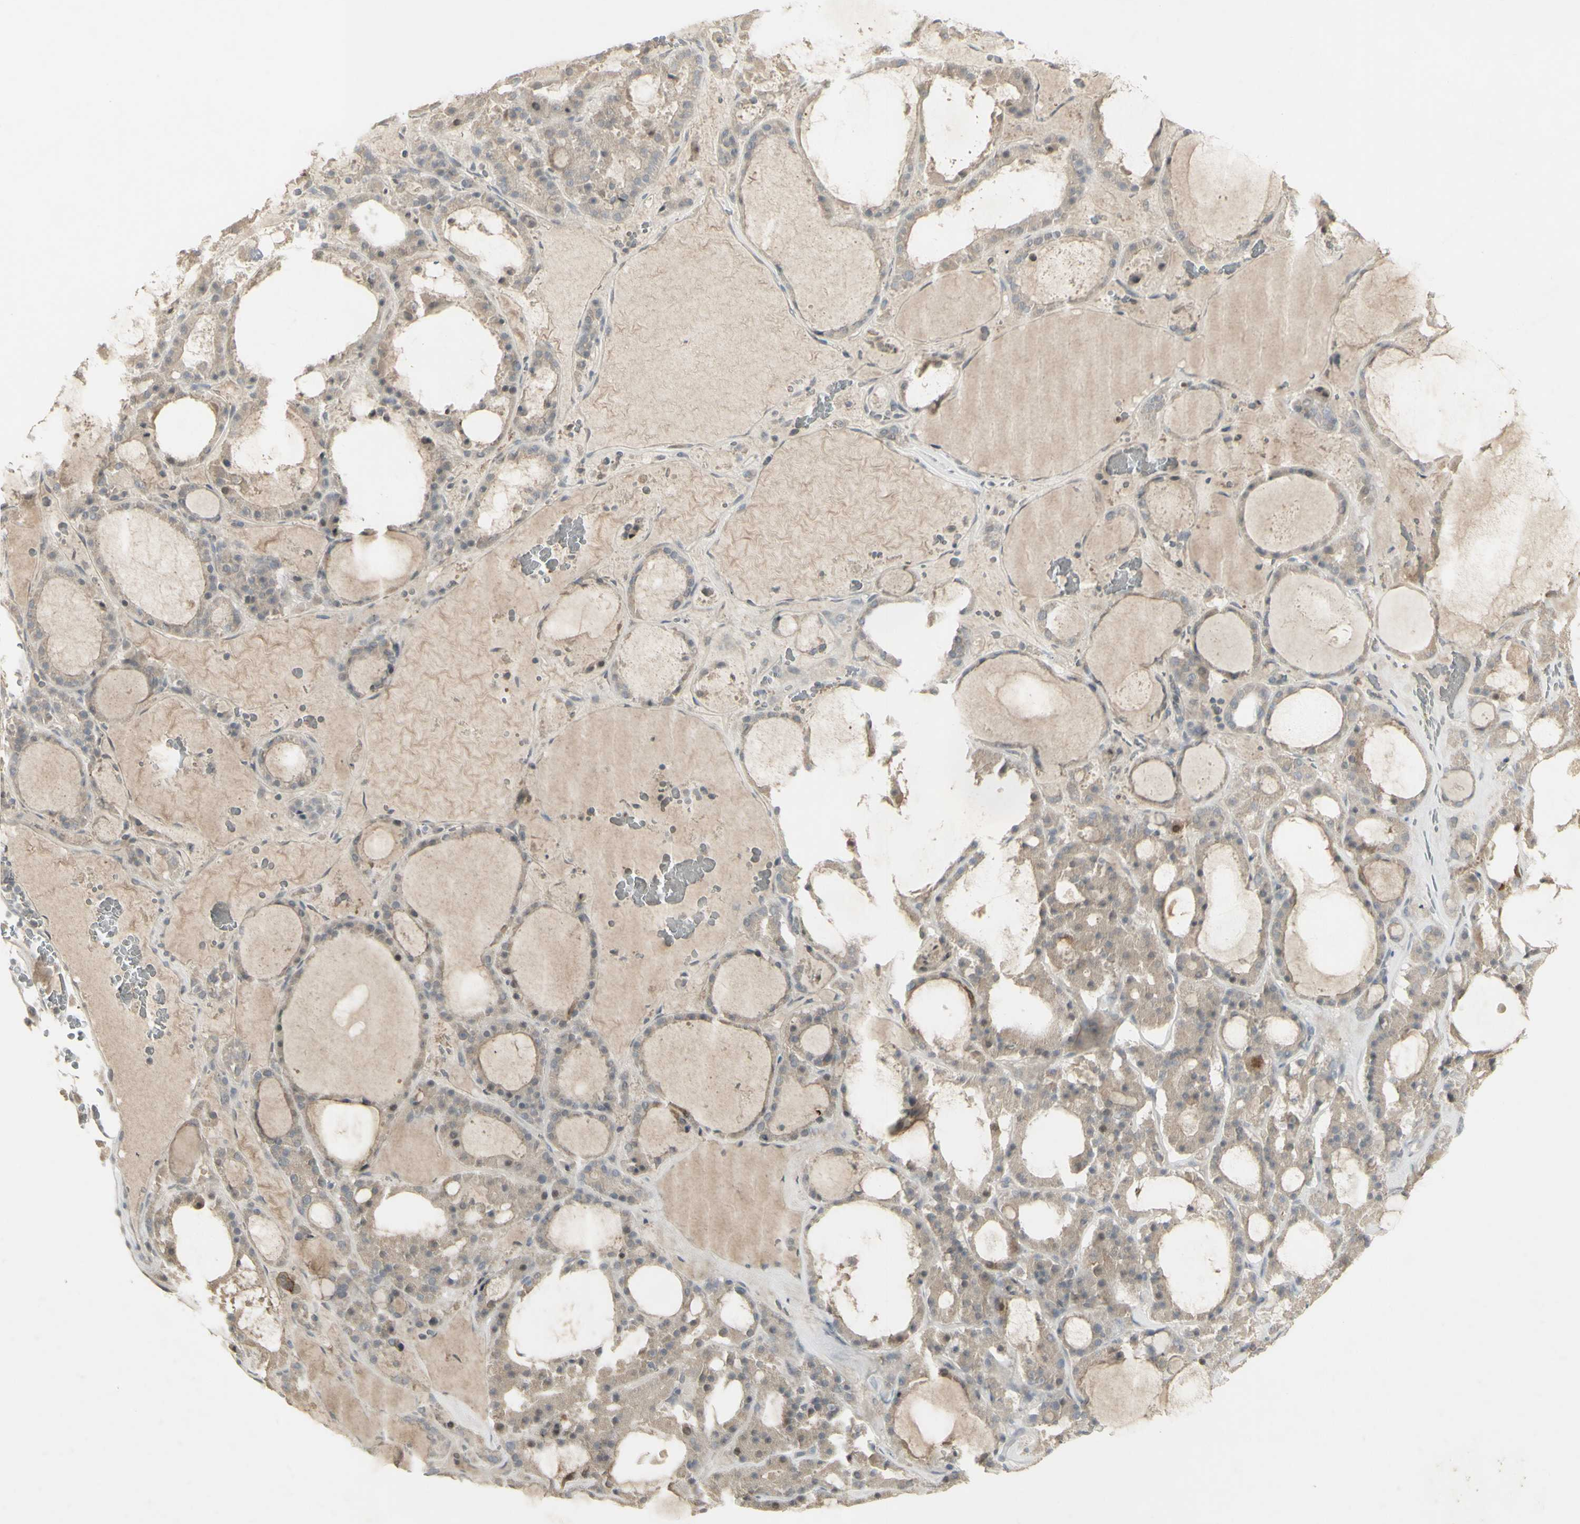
{"staining": {"intensity": "weak", "quantity": ">75%", "location": "cytoplasmic/membranous"}, "tissue": "thyroid gland", "cell_type": "Glandular cells", "image_type": "normal", "snomed": [{"axis": "morphology", "description": "Normal tissue, NOS"}, {"axis": "morphology", "description": "Carcinoma, NOS"}, {"axis": "topography", "description": "Thyroid gland"}], "caption": "Thyroid gland stained for a protein shows weak cytoplasmic/membranous positivity in glandular cells. Ihc stains the protein in brown and the nuclei are stained blue.", "gene": "C1orf116", "patient": {"sex": "female", "age": 86}}